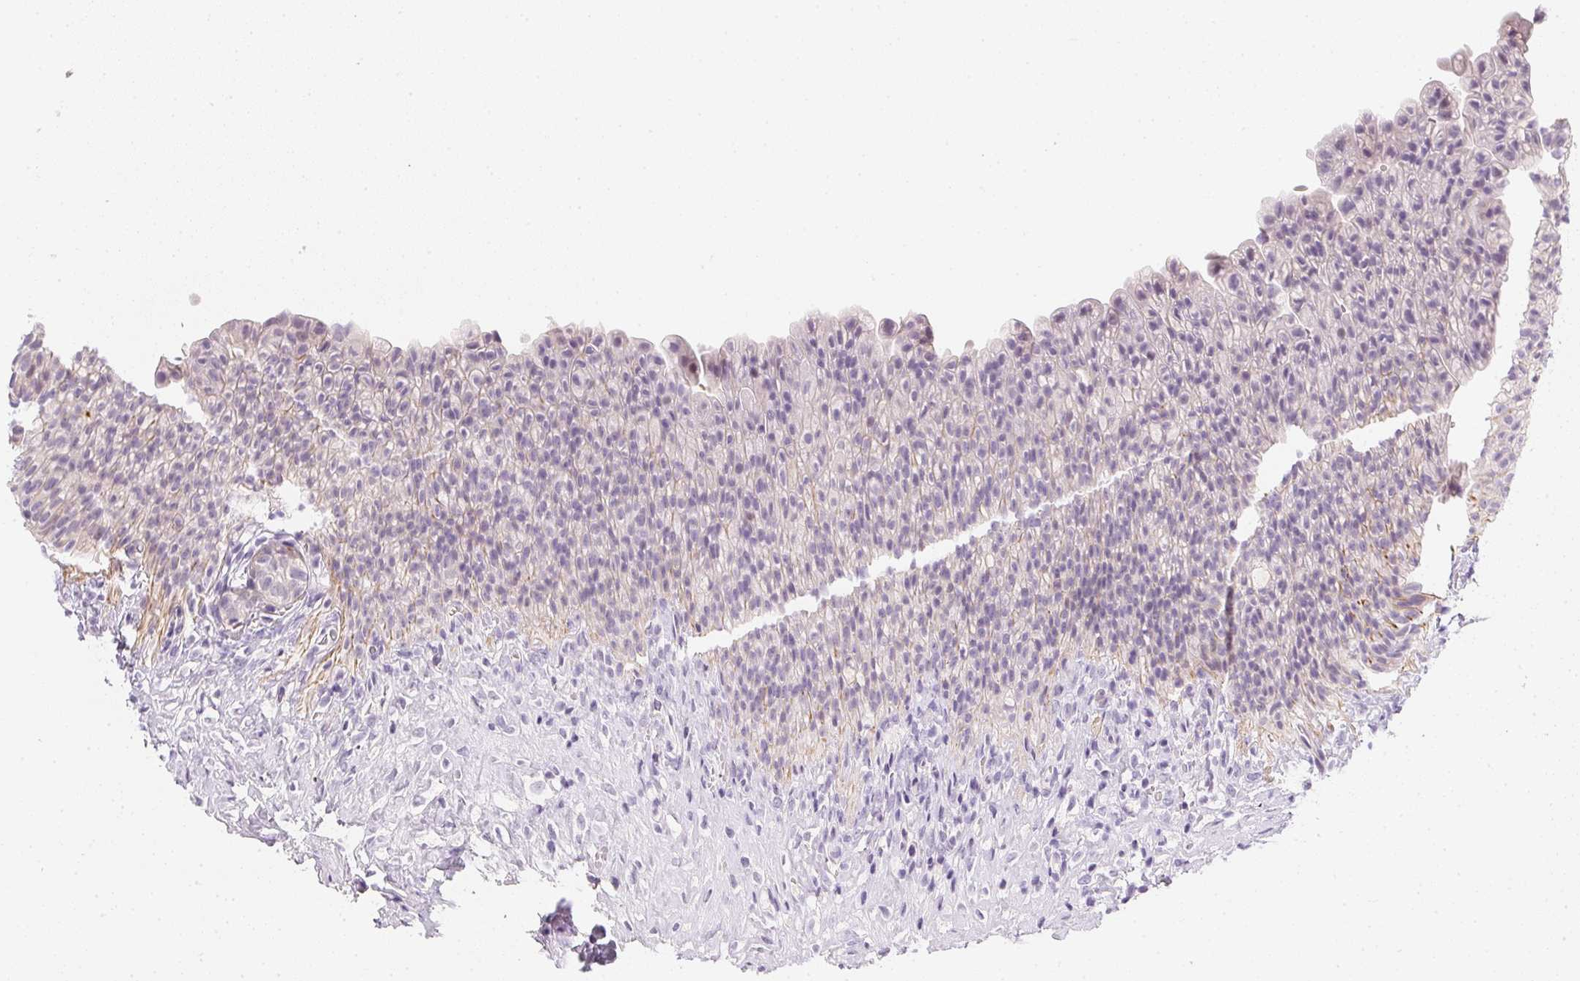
{"staining": {"intensity": "negative", "quantity": "none", "location": "none"}, "tissue": "urinary bladder", "cell_type": "Urothelial cells", "image_type": "normal", "snomed": [{"axis": "morphology", "description": "Normal tissue, NOS"}, {"axis": "topography", "description": "Urinary bladder"}, {"axis": "topography", "description": "Prostate"}], "caption": "Immunohistochemistry (IHC) image of normal urinary bladder stained for a protein (brown), which reveals no positivity in urothelial cells.", "gene": "GSDMC", "patient": {"sex": "male", "age": 76}}